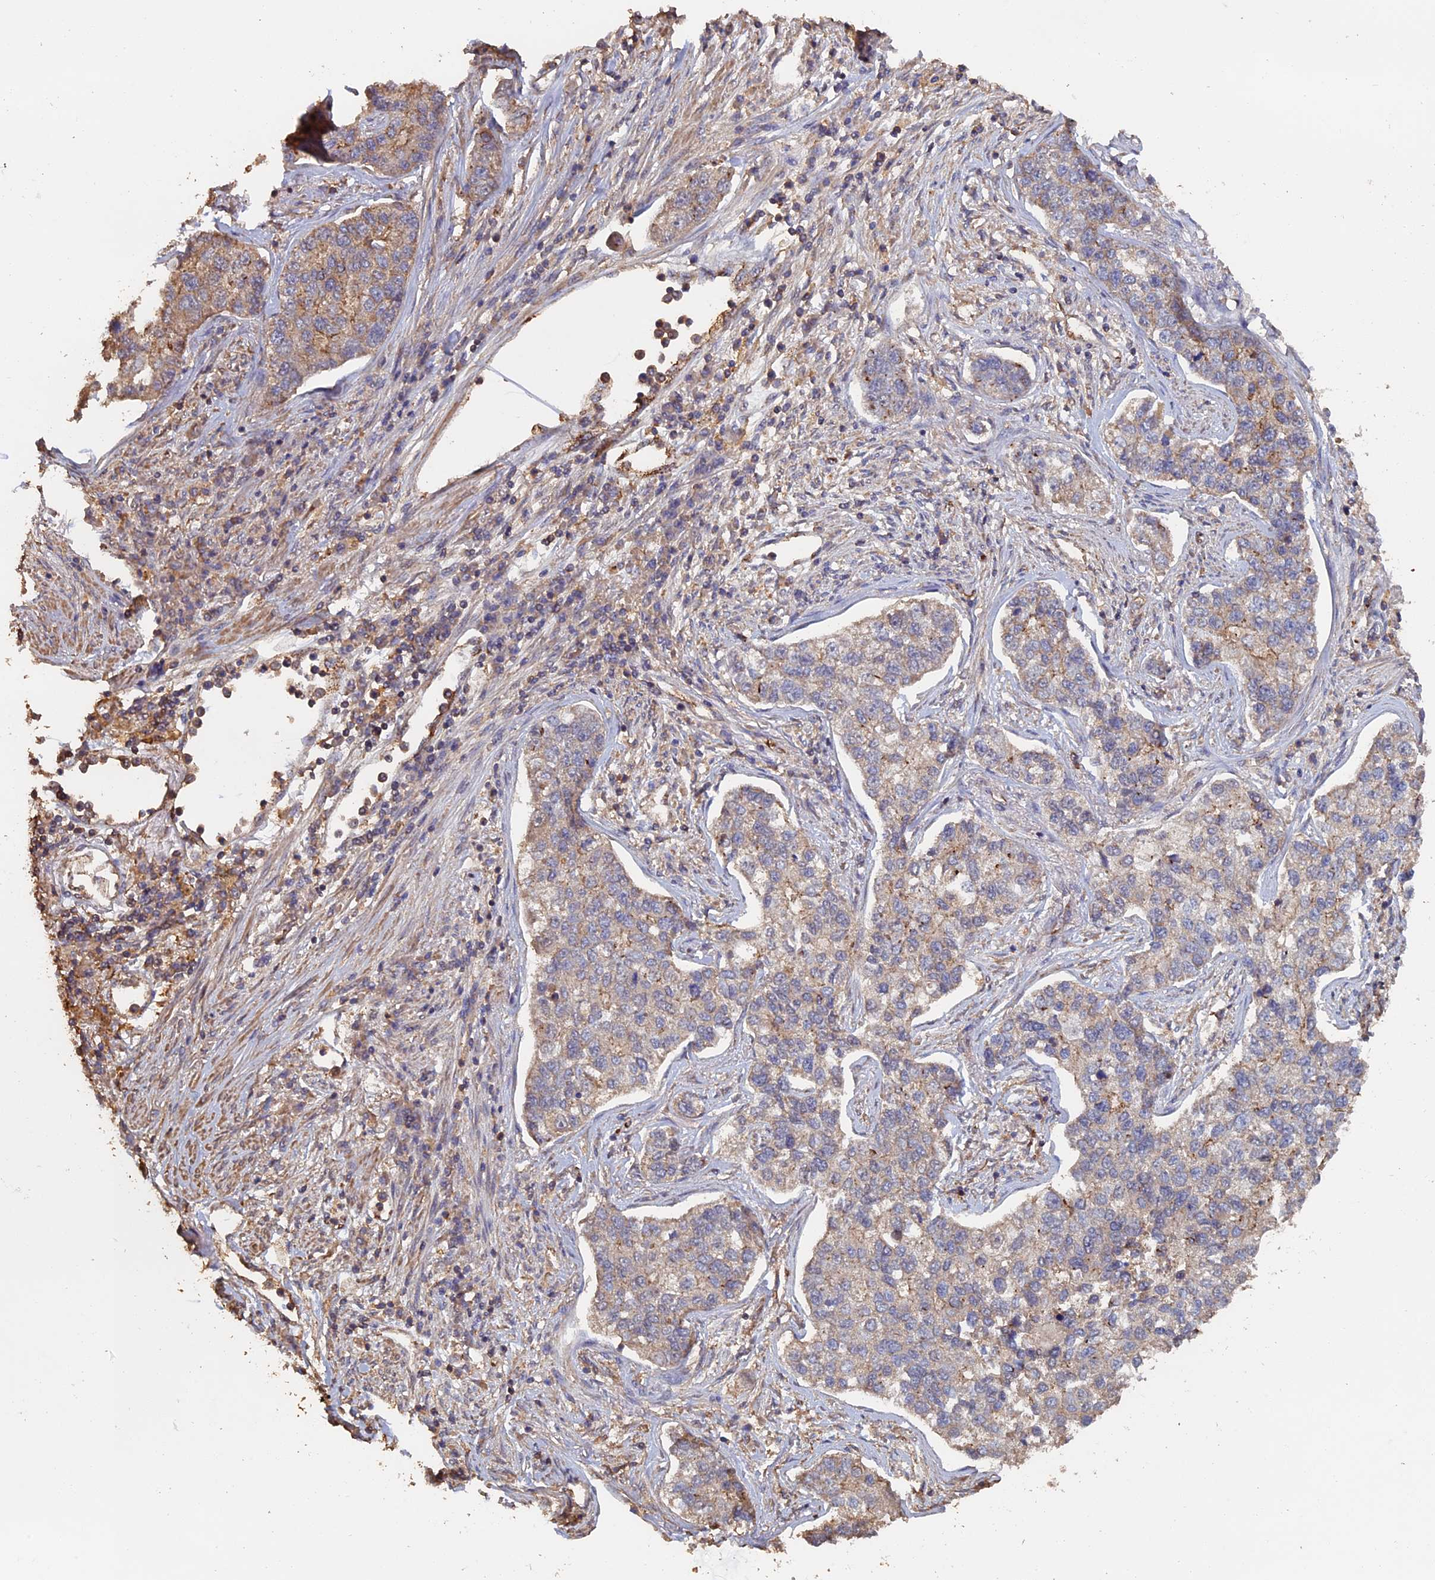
{"staining": {"intensity": "weak", "quantity": "25%-75%", "location": "cytoplasmic/membranous"}, "tissue": "lung cancer", "cell_type": "Tumor cells", "image_type": "cancer", "snomed": [{"axis": "morphology", "description": "Adenocarcinoma, NOS"}, {"axis": "topography", "description": "Lung"}], "caption": "Lung cancer stained with DAB (3,3'-diaminobenzidine) immunohistochemistry reveals low levels of weak cytoplasmic/membranous expression in approximately 25%-75% of tumor cells.", "gene": "PIGQ", "patient": {"sex": "male", "age": 49}}